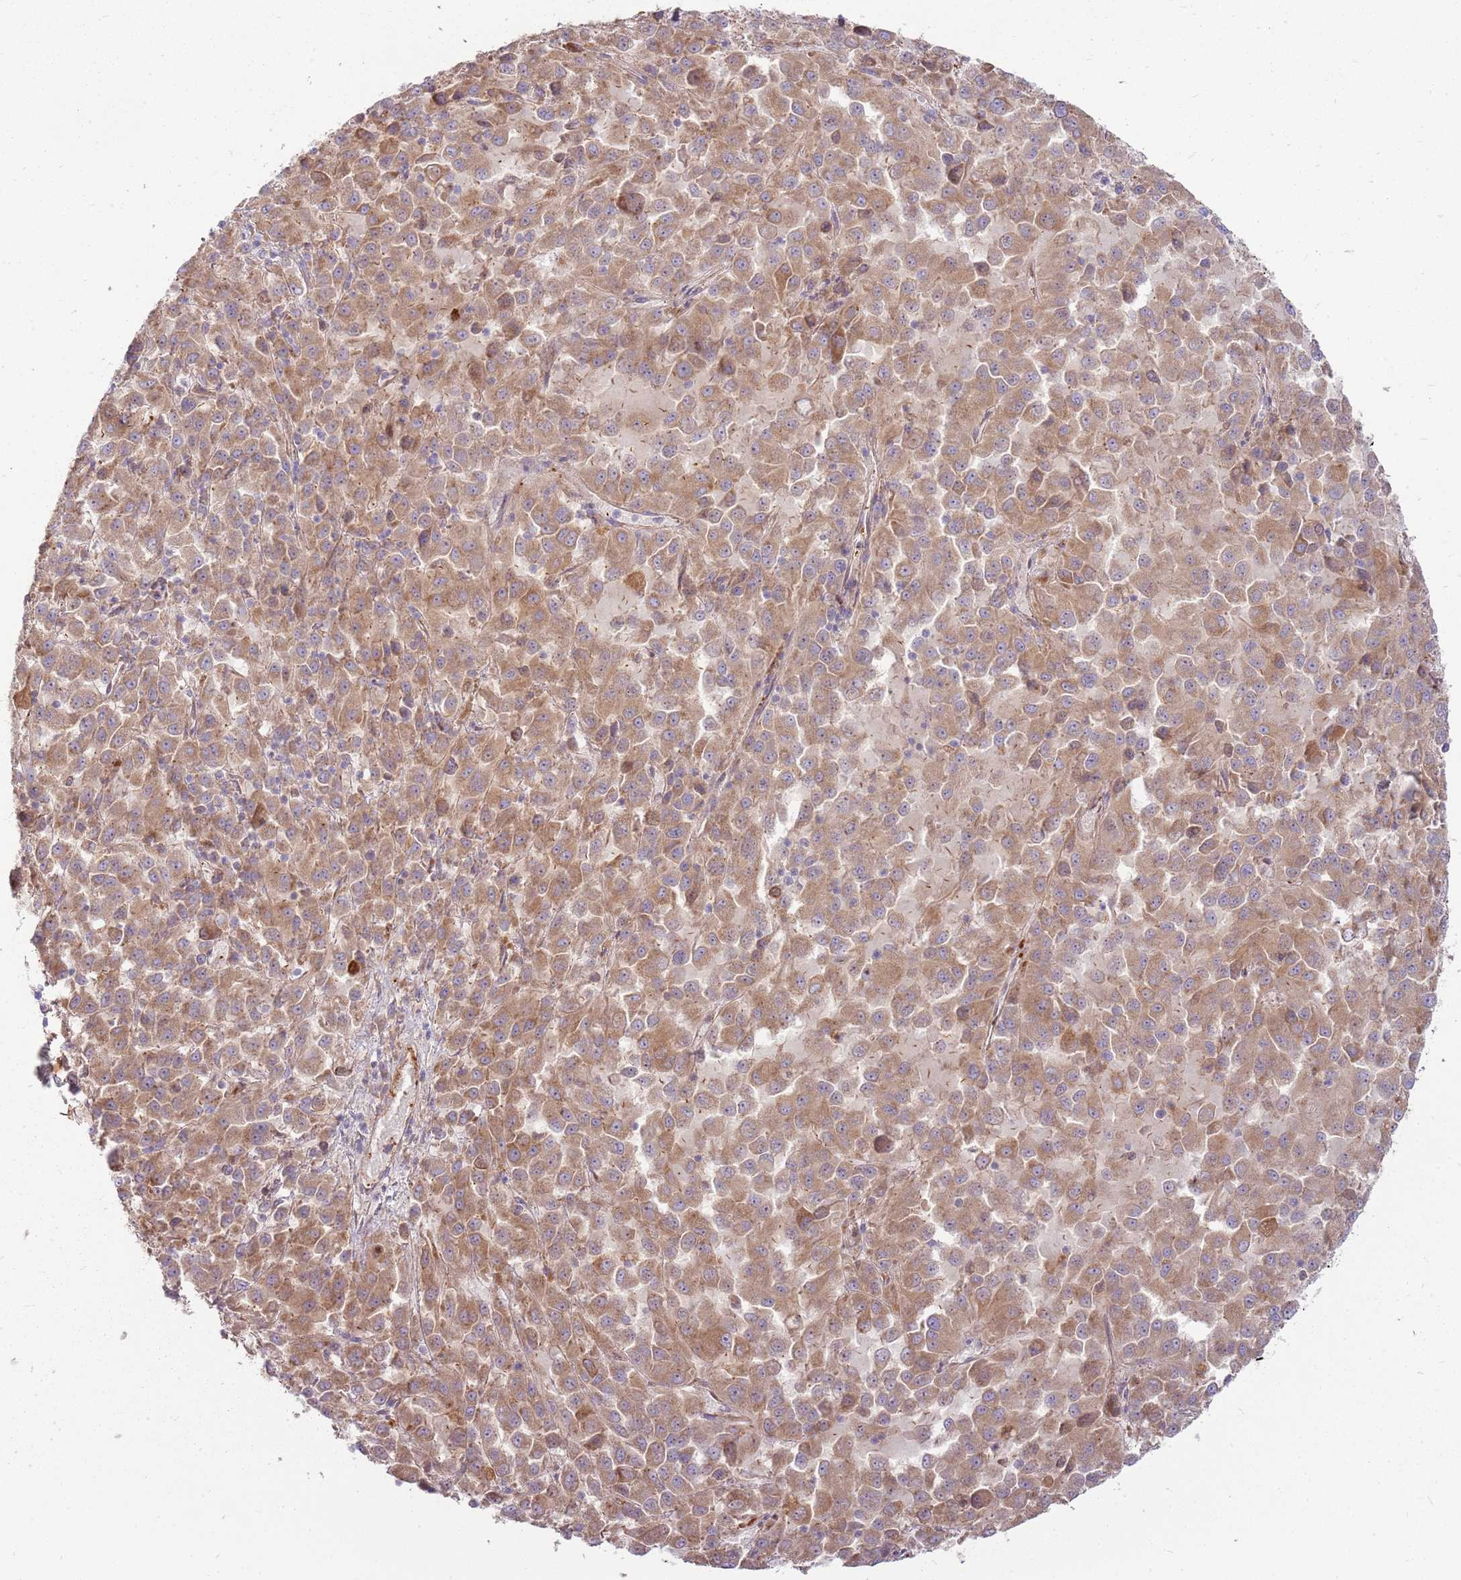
{"staining": {"intensity": "moderate", "quantity": ">75%", "location": "cytoplasmic/membranous"}, "tissue": "melanoma", "cell_type": "Tumor cells", "image_type": "cancer", "snomed": [{"axis": "morphology", "description": "Malignant melanoma, Metastatic site"}, {"axis": "topography", "description": "Lung"}], "caption": "Melanoma tissue reveals moderate cytoplasmic/membranous expression in approximately >75% of tumor cells", "gene": "EMC1", "patient": {"sex": "male", "age": 64}}